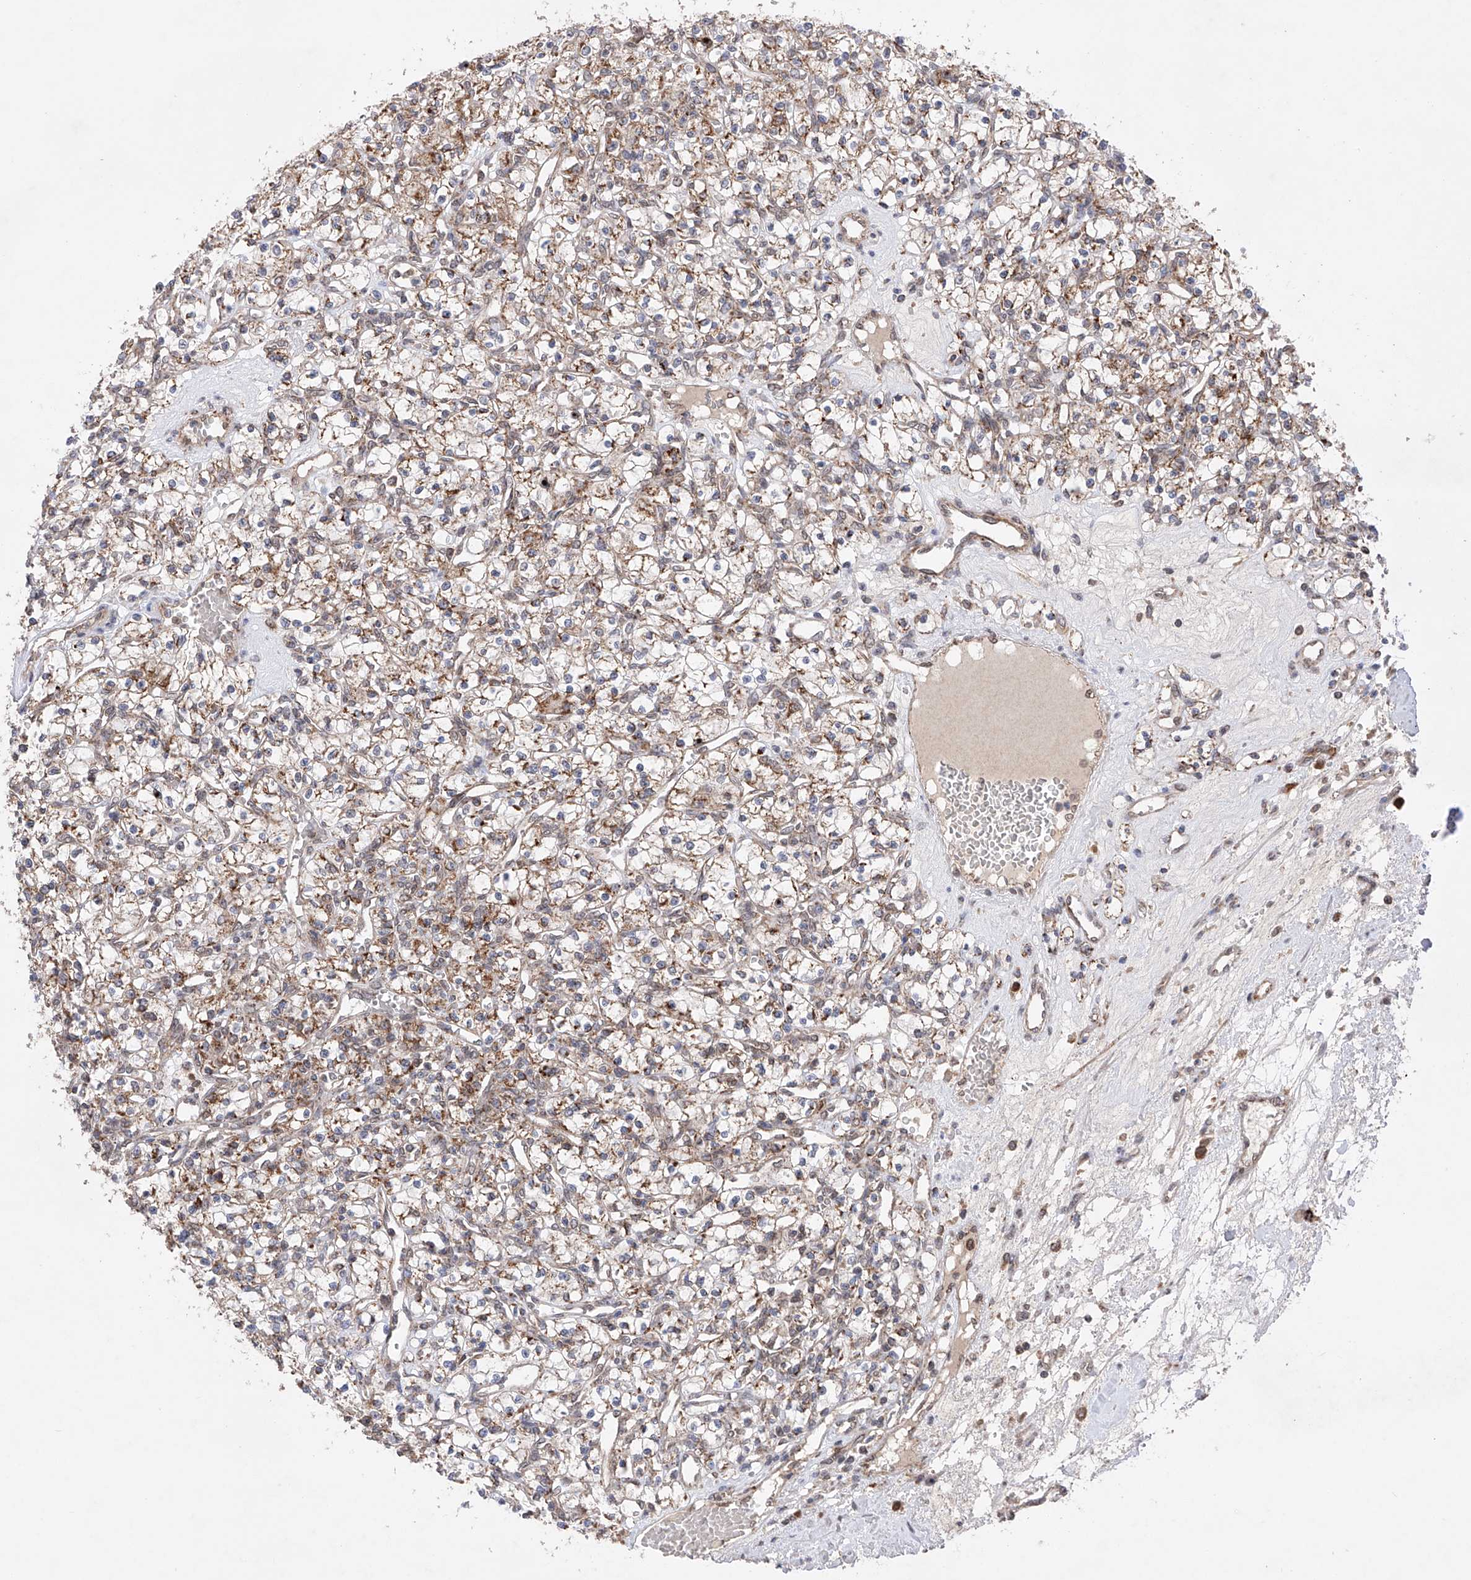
{"staining": {"intensity": "moderate", "quantity": ">75%", "location": "cytoplasmic/membranous"}, "tissue": "renal cancer", "cell_type": "Tumor cells", "image_type": "cancer", "snomed": [{"axis": "morphology", "description": "Adenocarcinoma, NOS"}, {"axis": "topography", "description": "Kidney"}], "caption": "Protein expression analysis of renal cancer shows moderate cytoplasmic/membranous staining in approximately >75% of tumor cells.", "gene": "SDHAF4", "patient": {"sex": "female", "age": 59}}